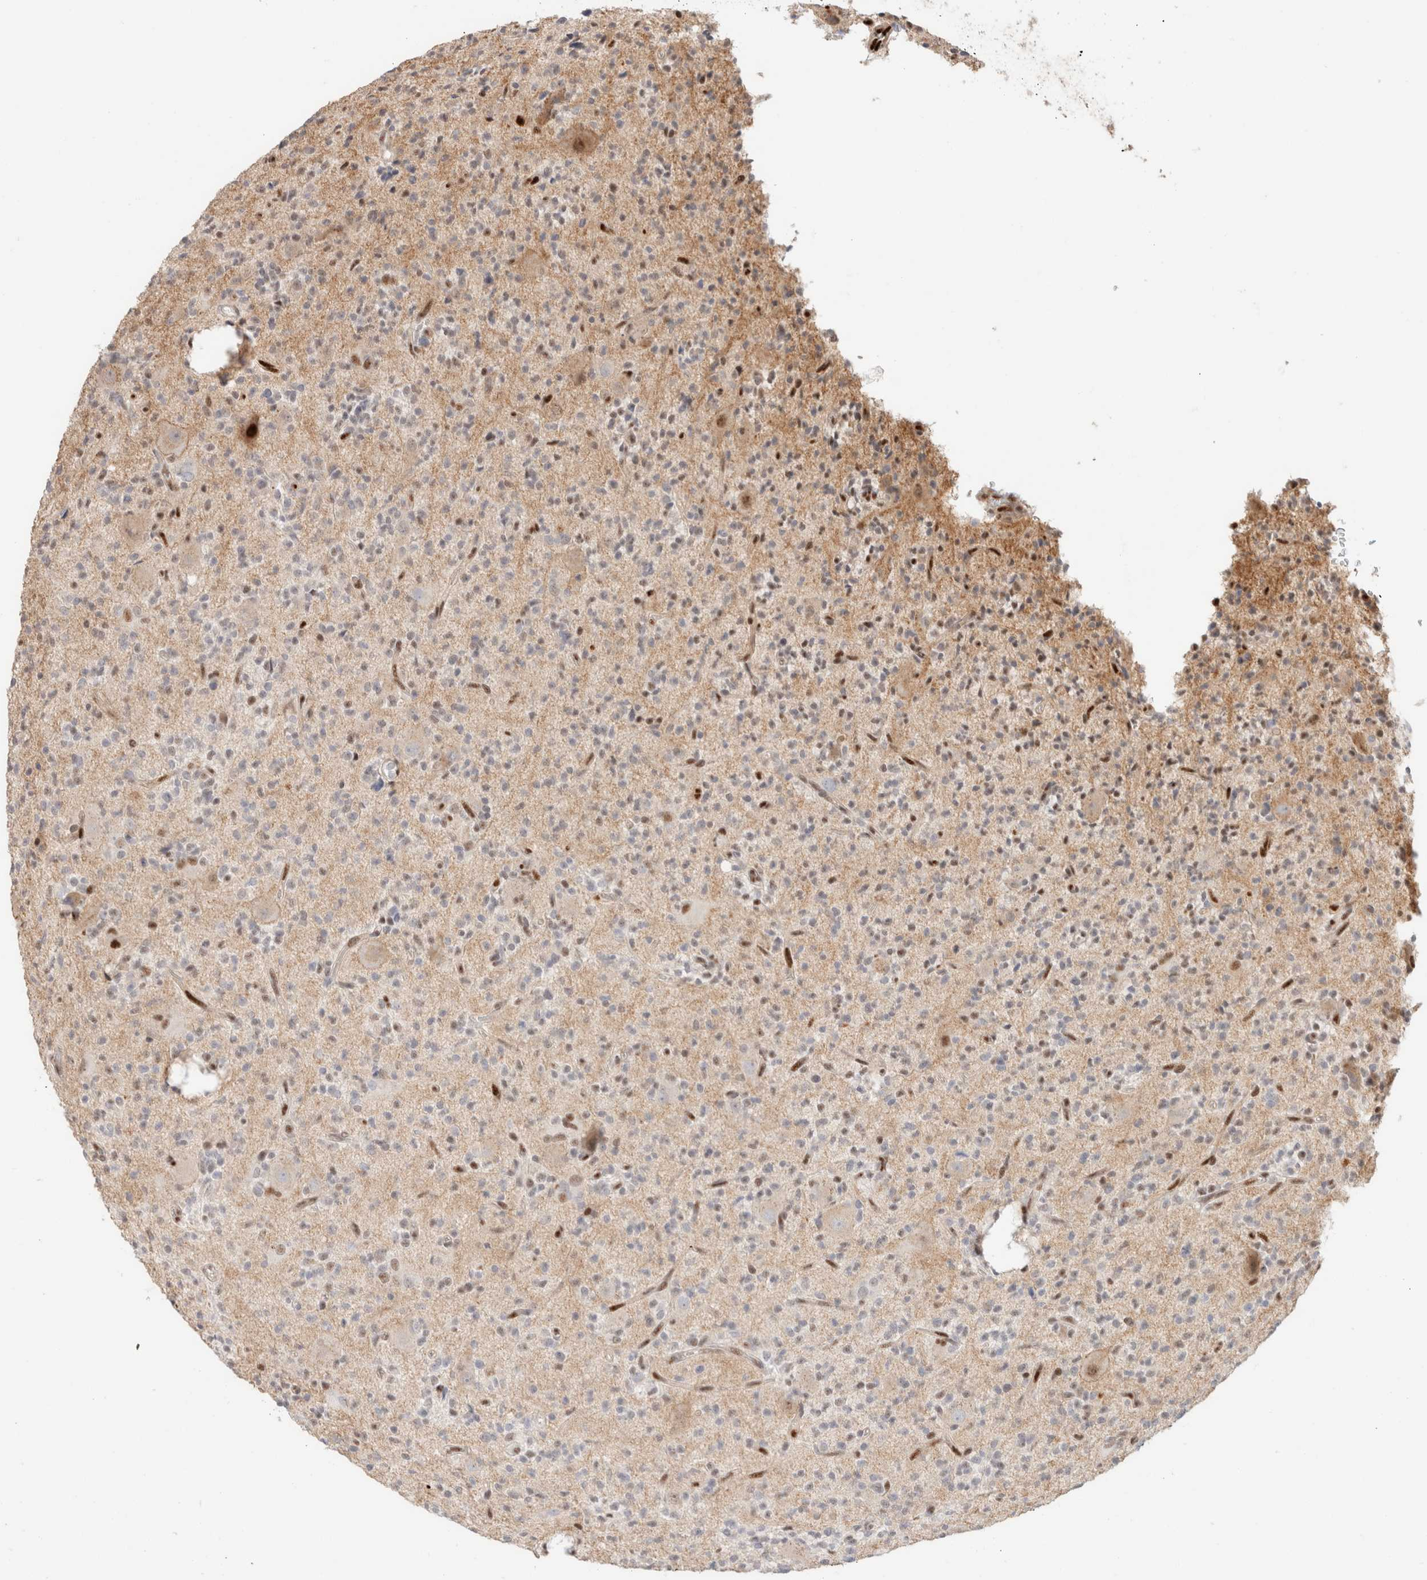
{"staining": {"intensity": "negative", "quantity": "none", "location": "none"}, "tissue": "glioma", "cell_type": "Tumor cells", "image_type": "cancer", "snomed": [{"axis": "morphology", "description": "Glioma, malignant, High grade"}, {"axis": "topography", "description": "Brain"}], "caption": "This is a image of IHC staining of glioma, which shows no expression in tumor cells.", "gene": "ID3", "patient": {"sex": "male", "age": 34}}